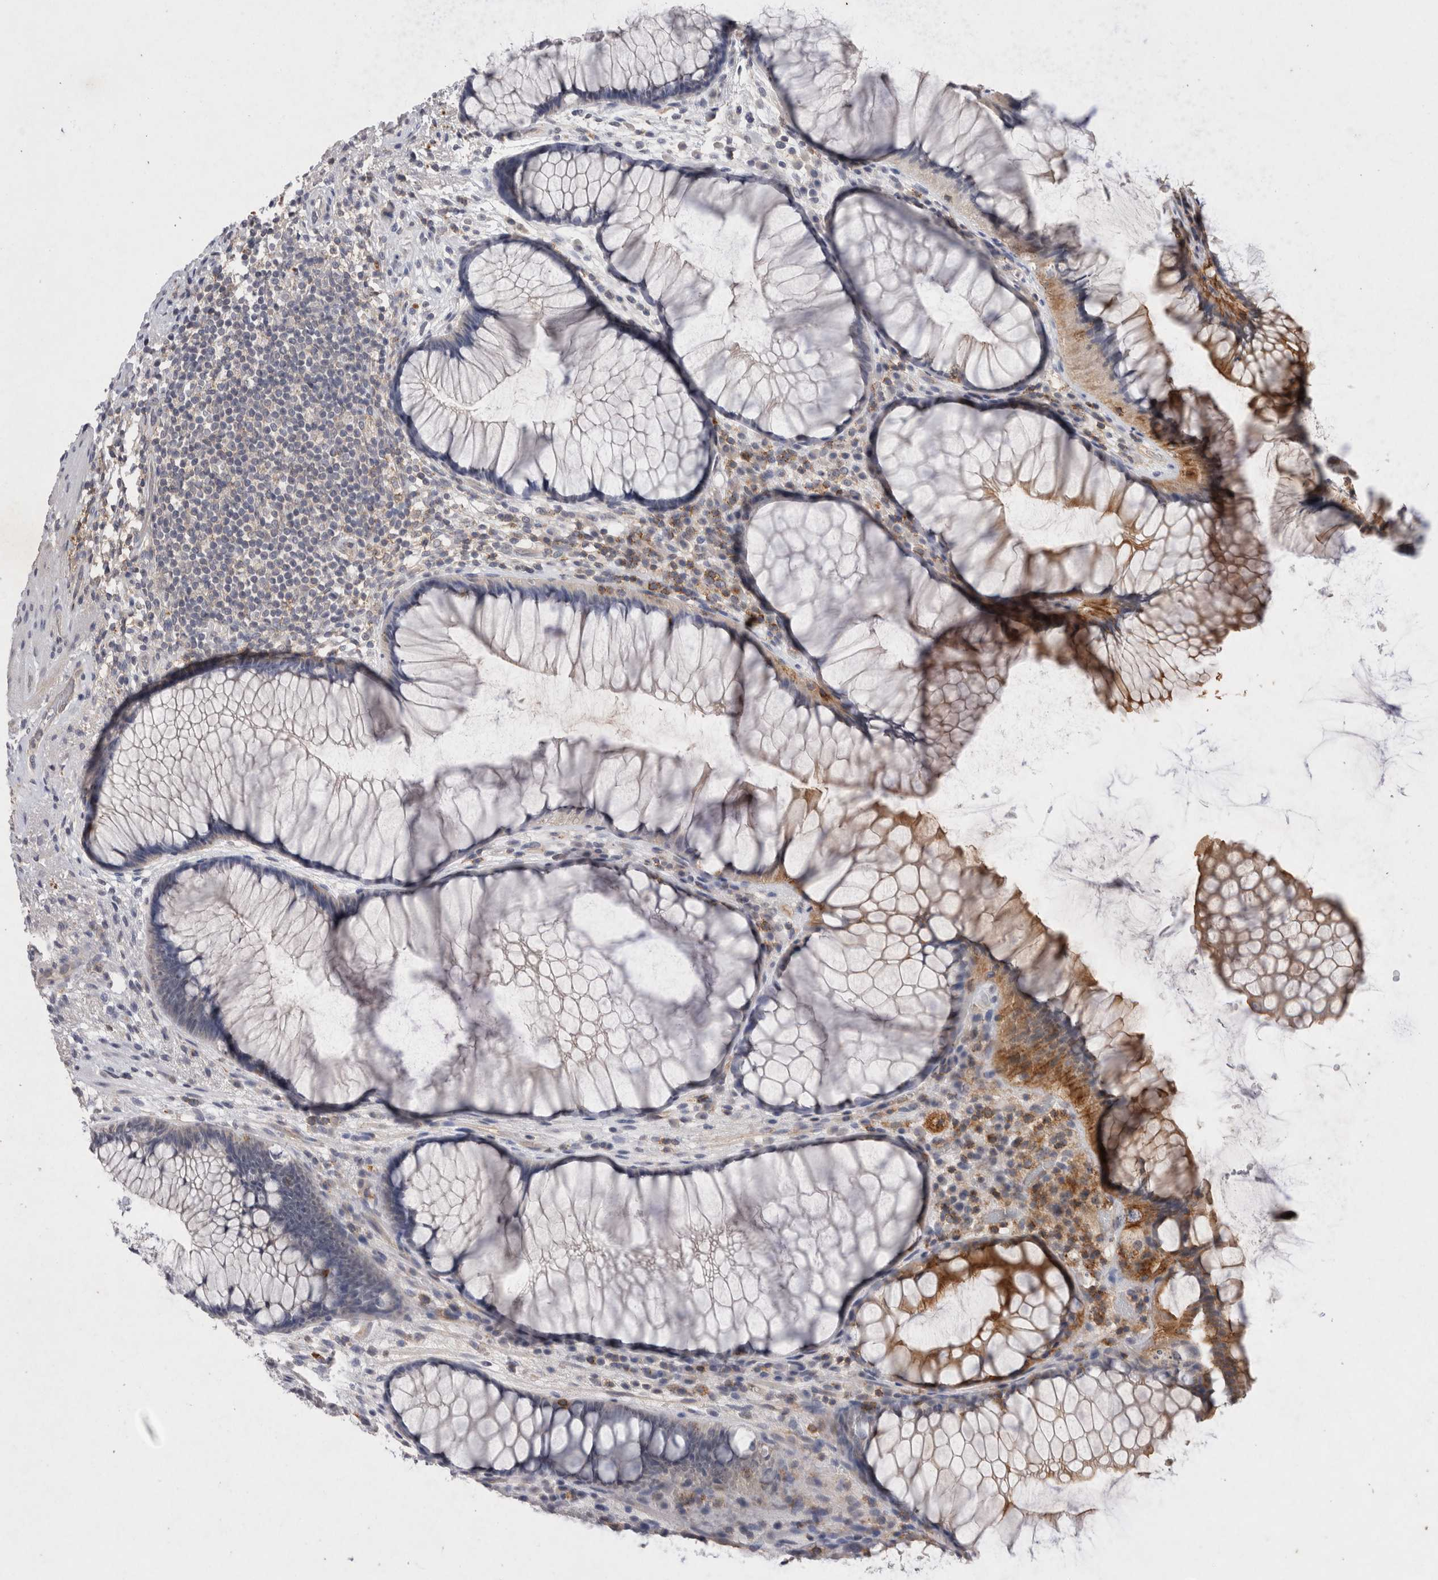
{"staining": {"intensity": "moderate", "quantity": "<25%", "location": "cytoplasmic/membranous"}, "tissue": "rectum", "cell_type": "Glandular cells", "image_type": "normal", "snomed": [{"axis": "morphology", "description": "Normal tissue, NOS"}, {"axis": "topography", "description": "Rectum"}], "caption": "Moderate cytoplasmic/membranous expression for a protein is identified in approximately <25% of glandular cells of unremarkable rectum using IHC.", "gene": "RASSF3", "patient": {"sex": "male", "age": 51}}